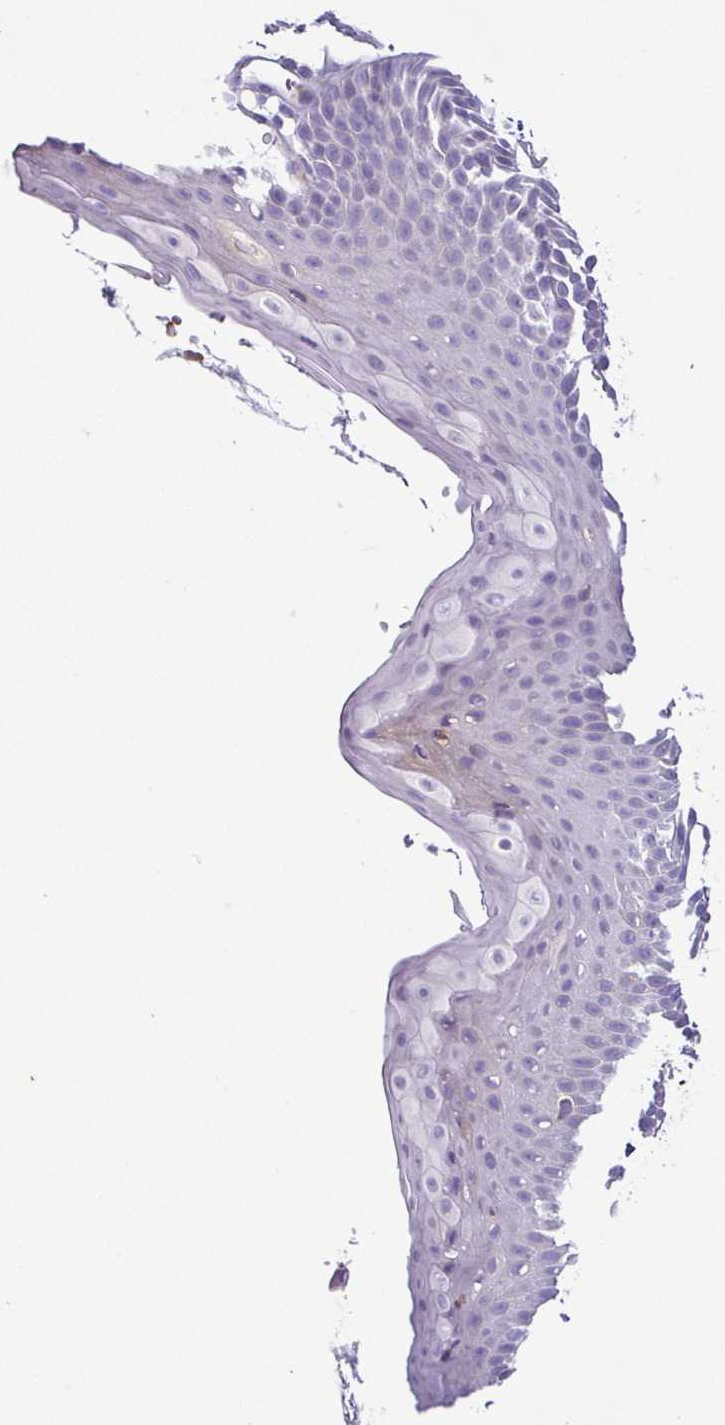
{"staining": {"intensity": "weak", "quantity": "<25%", "location": "cytoplasmic/membranous"}, "tissue": "skin", "cell_type": "Epidermal cells", "image_type": "normal", "snomed": [{"axis": "morphology", "description": "Normal tissue, NOS"}, {"axis": "topography", "description": "Anal"}], "caption": "Histopathology image shows no protein staining in epidermal cells of benign skin.", "gene": "MYL10", "patient": {"sex": "male", "age": 53}}